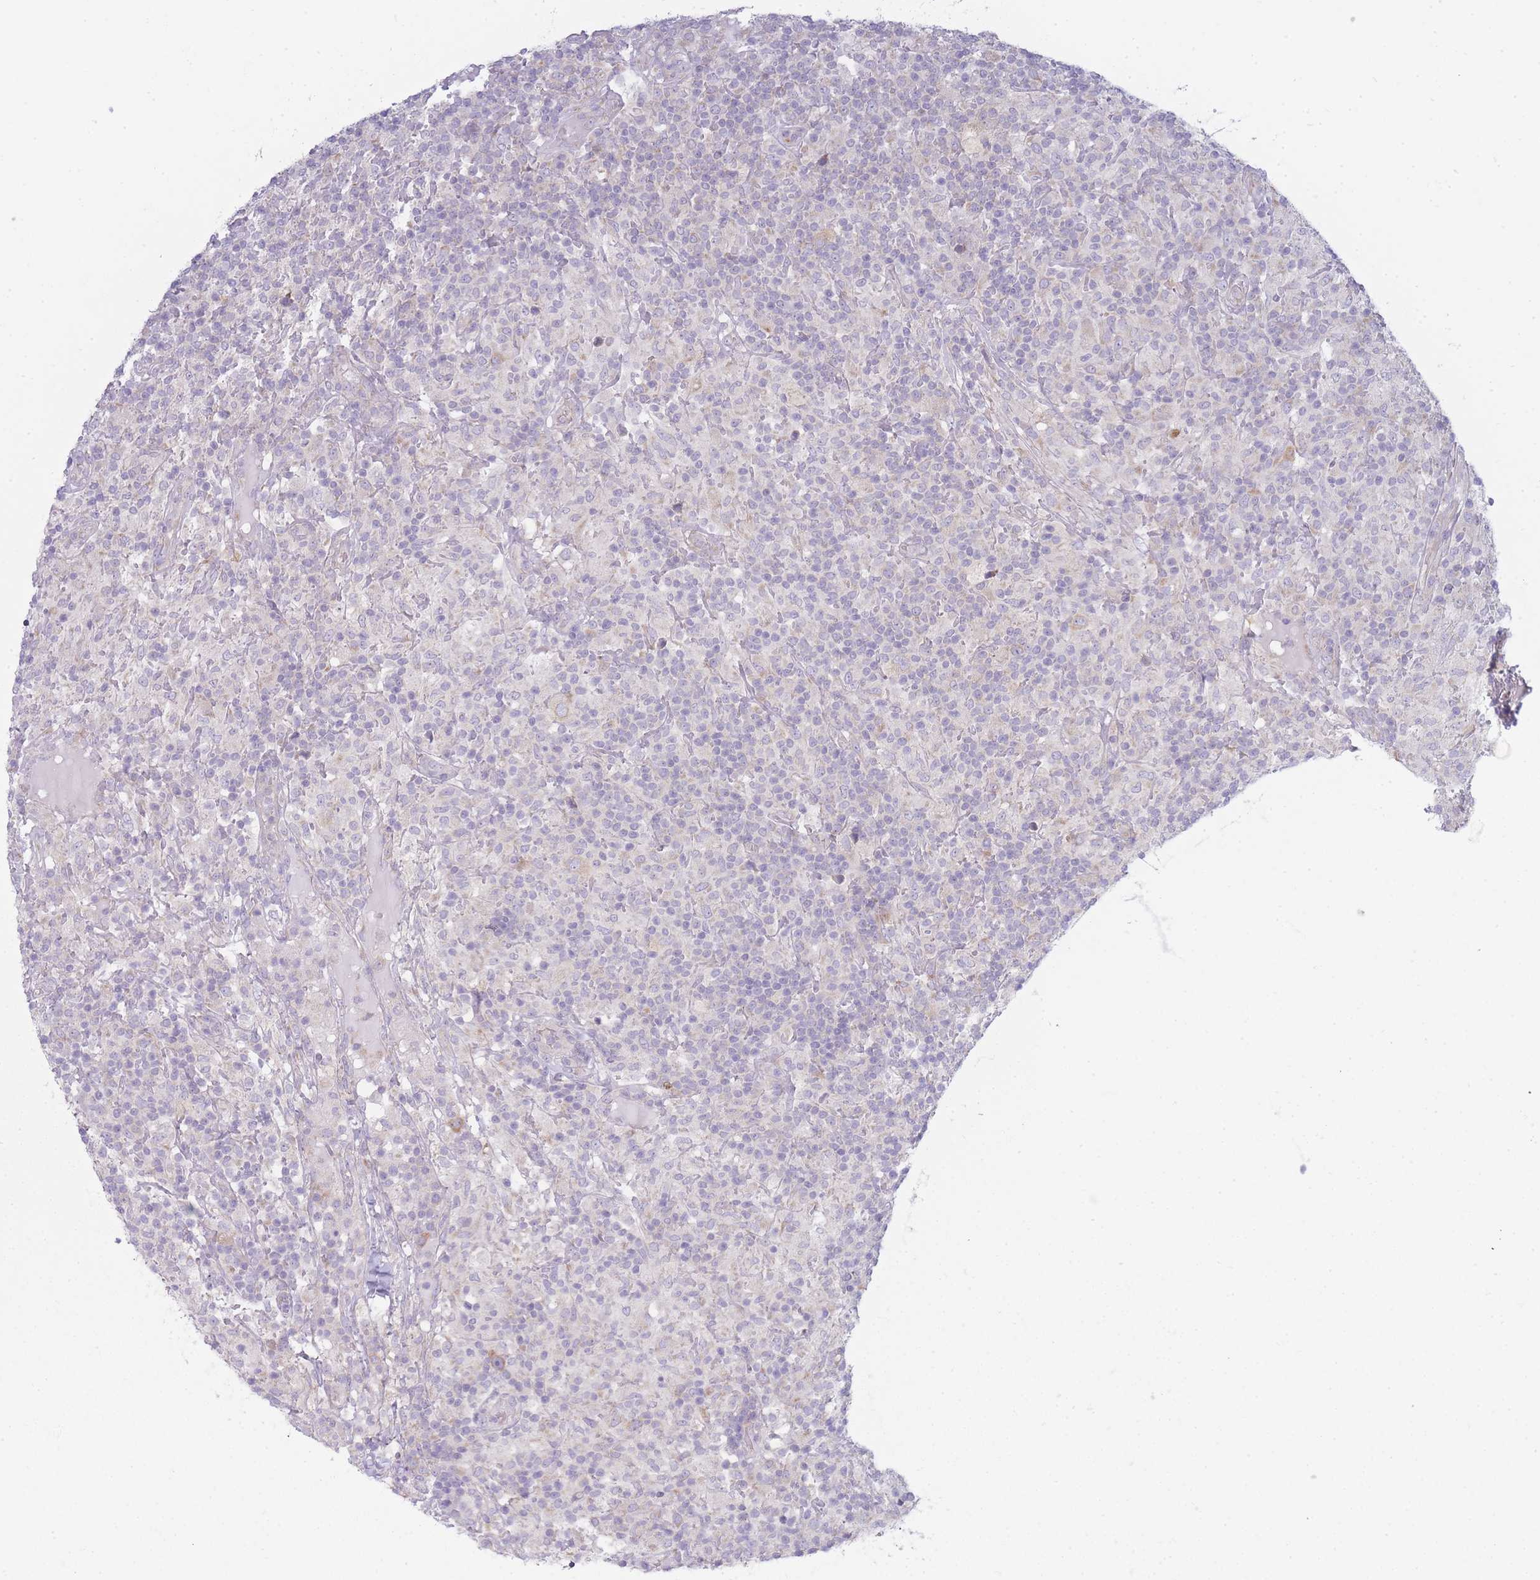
{"staining": {"intensity": "negative", "quantity": "none", "location": "none"}, "tissue": "lymphoma", "cell_type": "Tumor cells", "image_type": "cancer", "snomed": [{"axis": "morphology", "description": "Hodgkin's disease, NOS"}, {"axis": "topography", "description": "Lymph node"}], "caption": "Immunohistochemistry (IHC) micrograph of neoplastic tissue: lymphoma stained with DAB exhibits no significant protein positivity in tumor cells.", "gene": "OR5L2", "patient": {"sex": "male", "age": 70}}